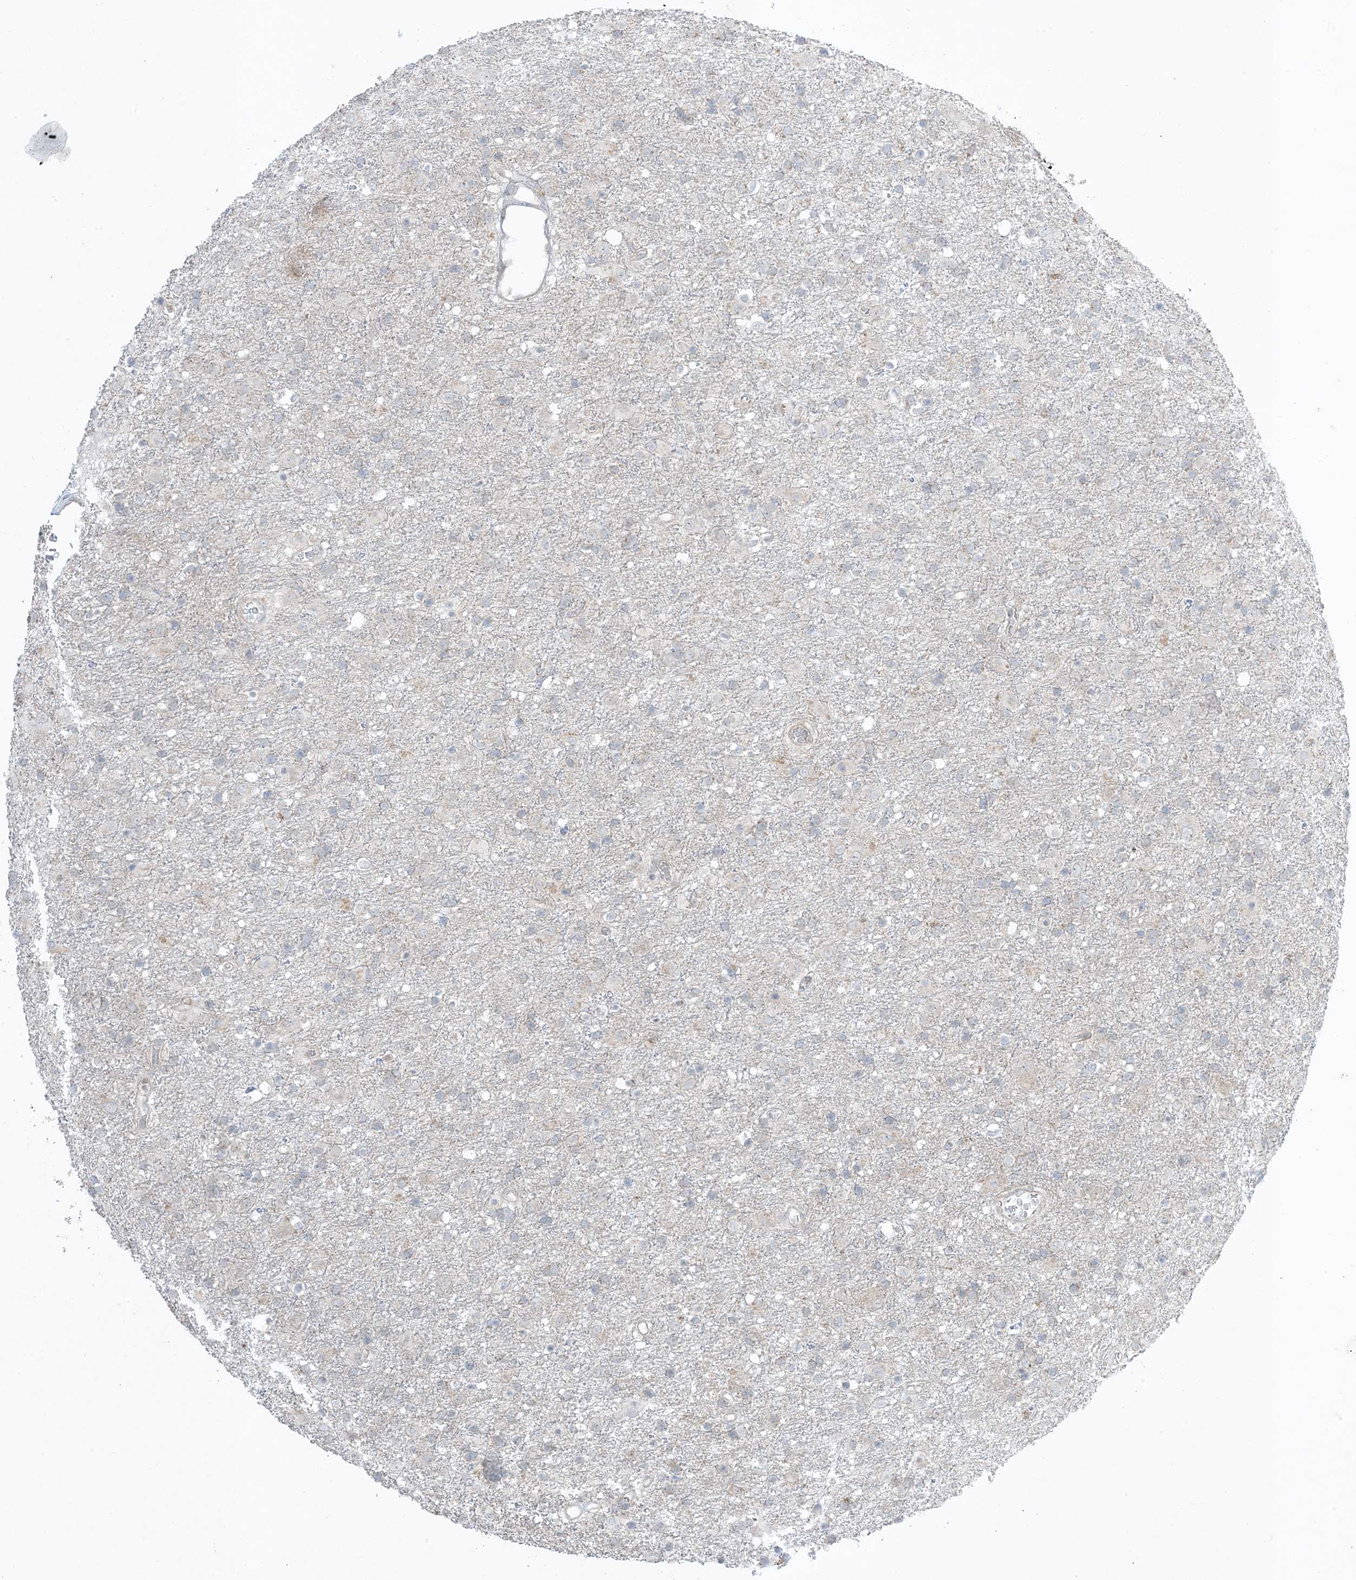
{"staining": {"intensity": "negative", "quantity": "none", "location": "none"}, "tissue": "glioma", "cell_type": "Tumor cells", "image_type": "cancer", "snomed": [{"axis": "morphology", "description": "Glioma, malignant, Low grade"}, {"axis": "topography", "description": "Brain"}], "caption": "Immunohistochemistry of glioma shows no staining in tumor cells.", "gene": "ODC1", "patient": {"sex": "male", "age": 65}}